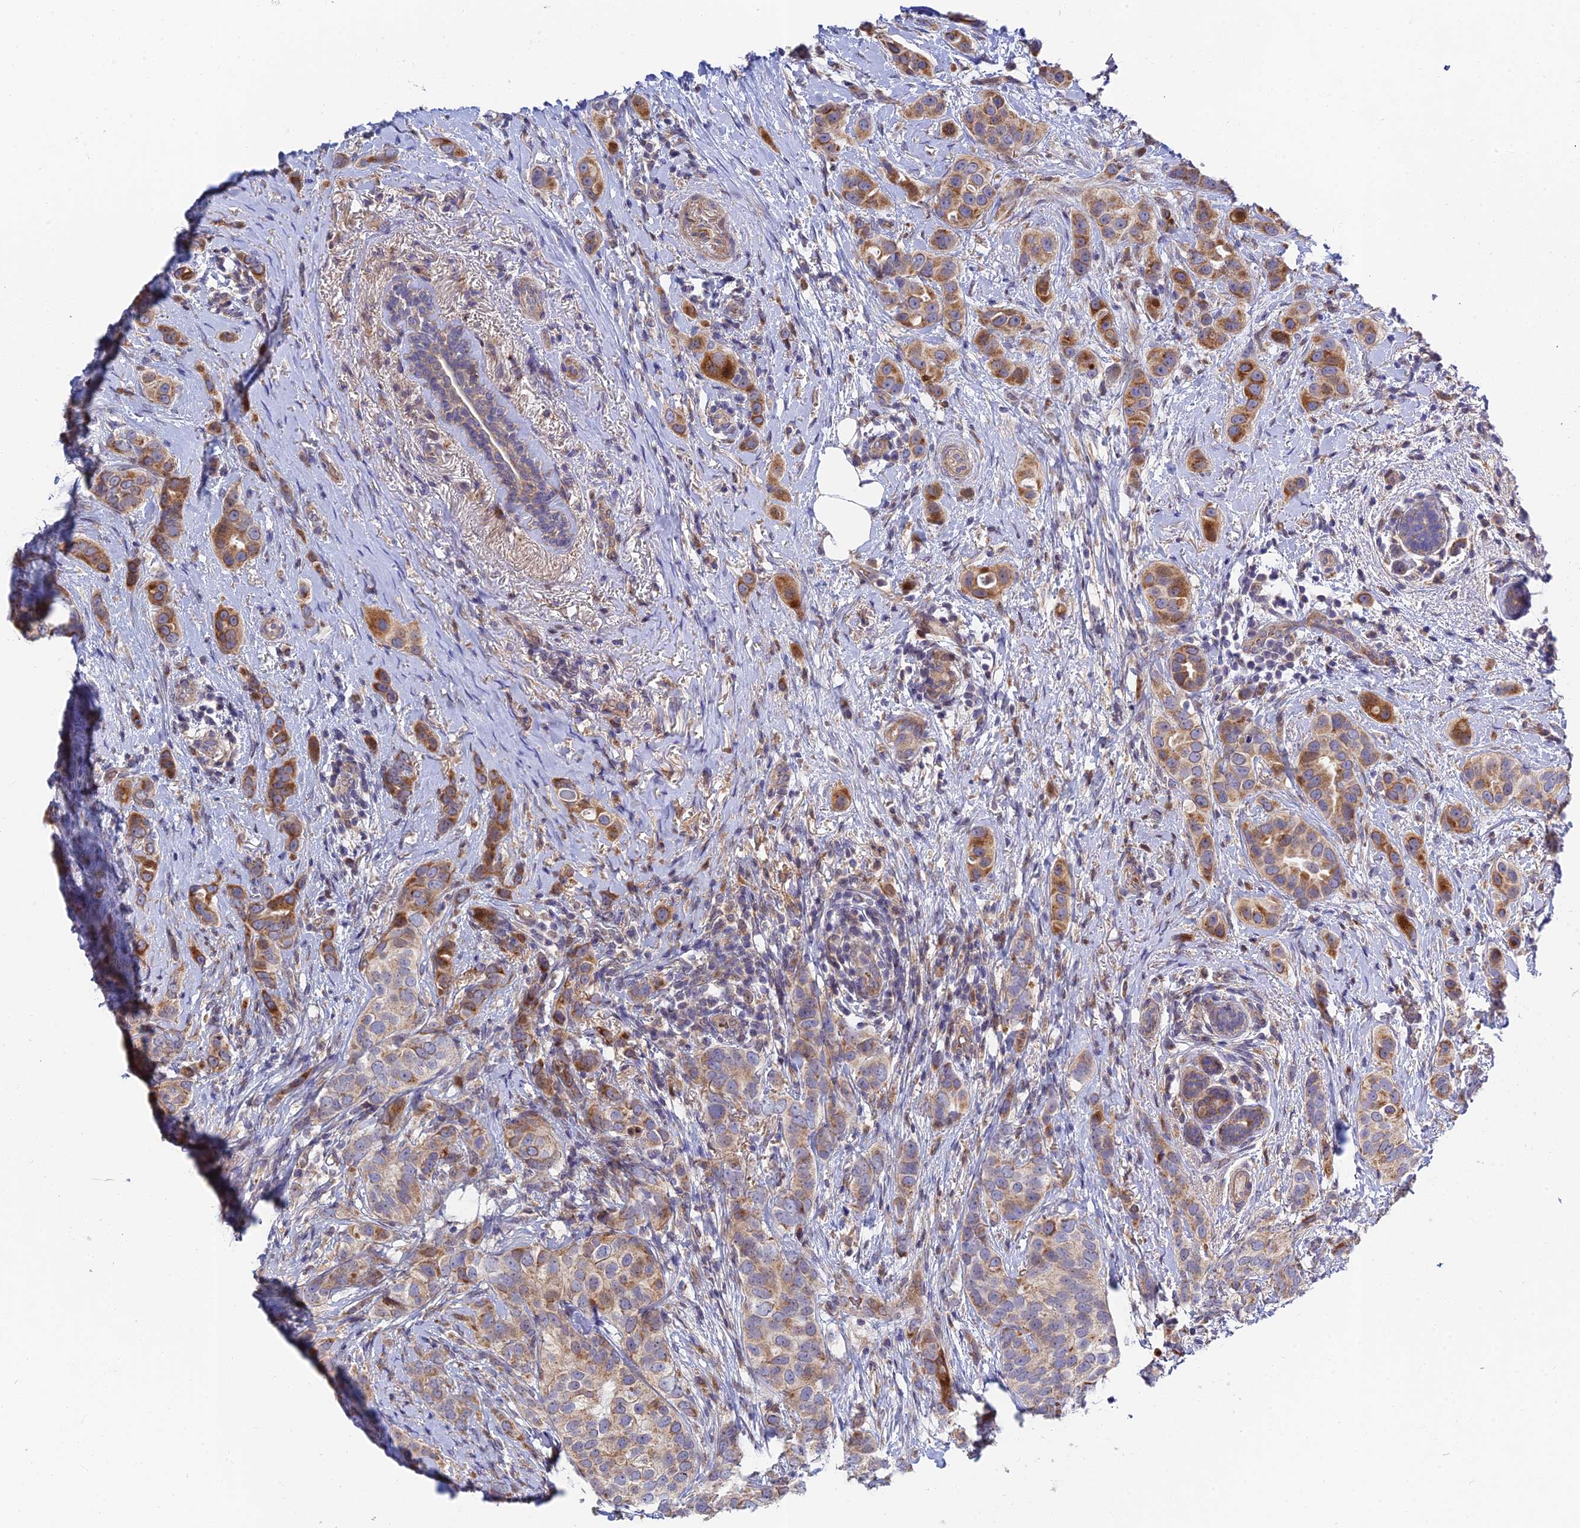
{"staining": {"intensity": "moderate", "quantity": "25%-75%", "location": "cytoplasmic/membranous"}, "tissue": "breast cancer", "cell_type": "Tumor cells", "image_type": "cancer", "snomed": [{"axis": "morphology", "description": "Lobular carcinoma"}, {"axis": "topography", "description": "Breast"}], "caption": "A brown stain shows moderate cytoplasmic/membranous expression of a protein in human breast lobular carcinoma tumor cells.", "gene": "FUOM", "patient": {"sex": "female", "age": 51}}